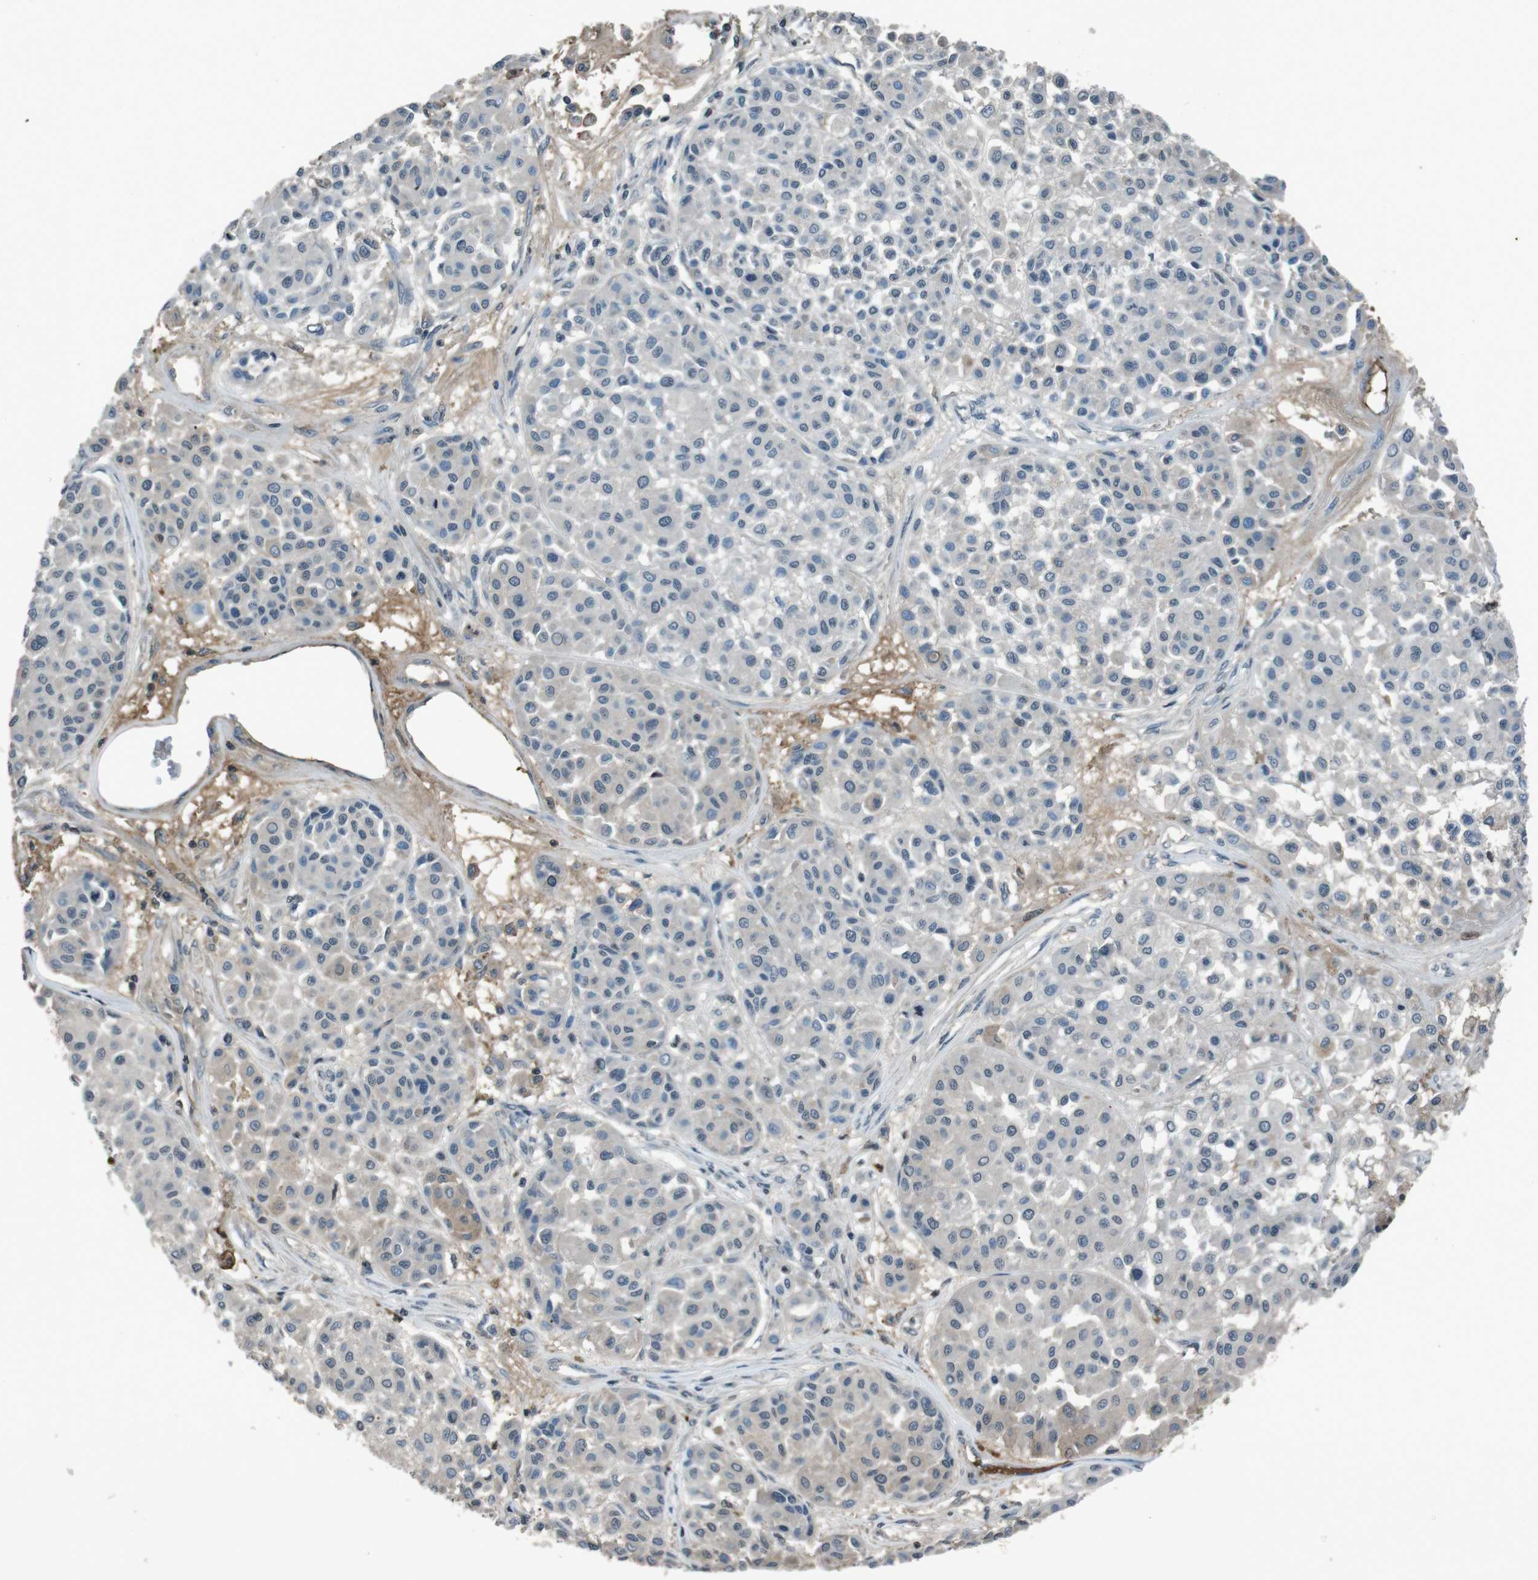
{"staining": {"intensity": "negative", "quantity": "none", "location": "none"}, "tissue": "melanoma", "cell_type": "Tumor cells", "image_type": "cancer", "snomed": [{"axis": "morphology", "description": "Malignant melanoma, Metastatic site"}, {"axis": "topography", "description": "Soft tissue"}], "caption": "Immunohistochemistry (IHC) of malignant melanoma (metastatic site) exhibits no expression in tumor cells.", "gene": "UGT1A6", "patient": {"sex": "male", "age": 41}}